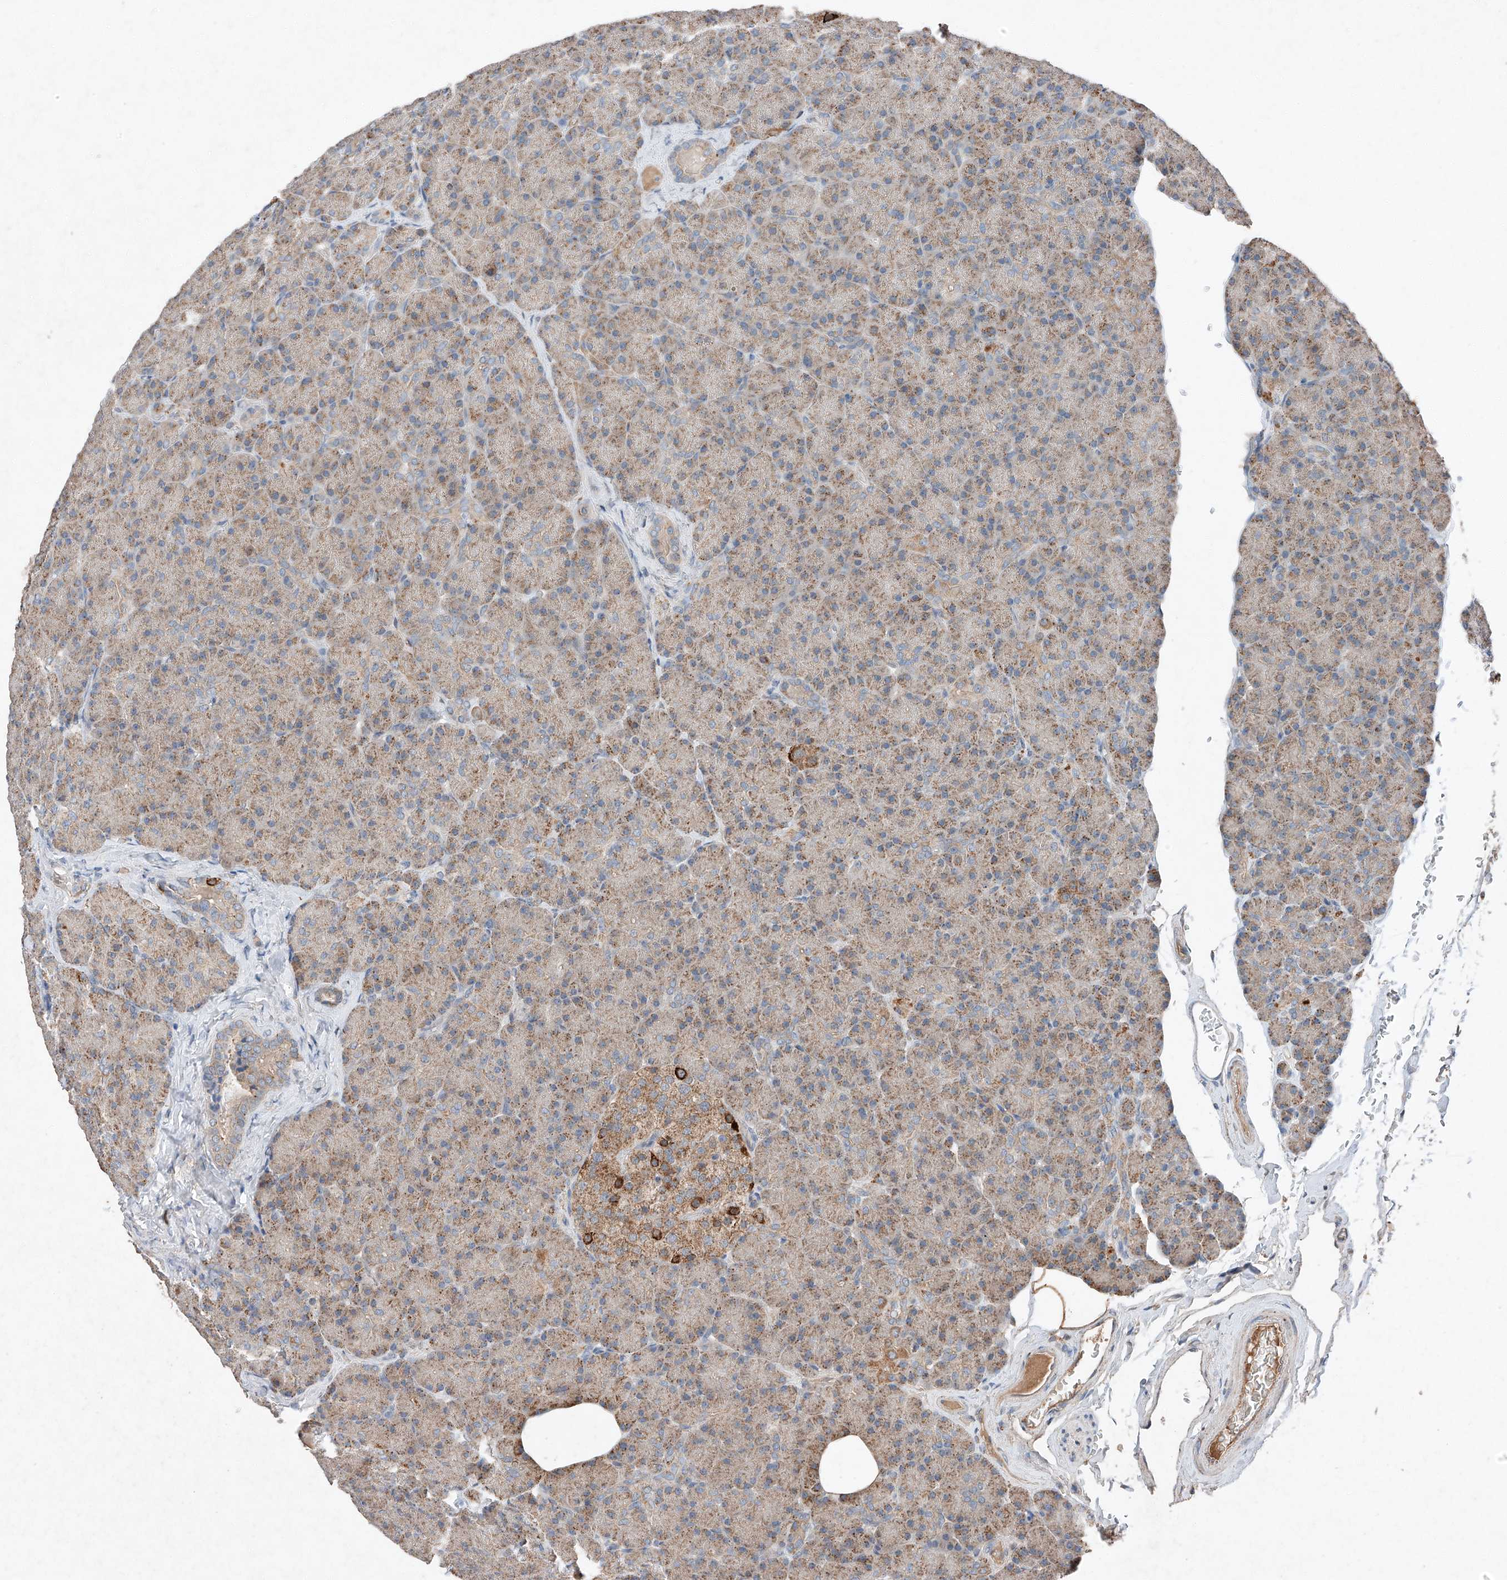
{"staining": {"intensity": "moderate", "quantity": "25%-75%", "location": "cytoplasmic/membranous"}, "tissue": "pancreas", "cell_type": "Exocrine glandular cells", "image_type": "normal", "snomed": [{"axis": "morphology", "description": "Normal tissue, NOS"}, {"axis": "topography", "description": "Pancreas"}], "caption": "The micrograph shows staining of normal pancreas, revealing moderate cytoplasmic/membranous protein staining (brown color) within exocrine glandular cells.", "gene": "RUSC1", "patient": {"sex": "female", "age": 43}}